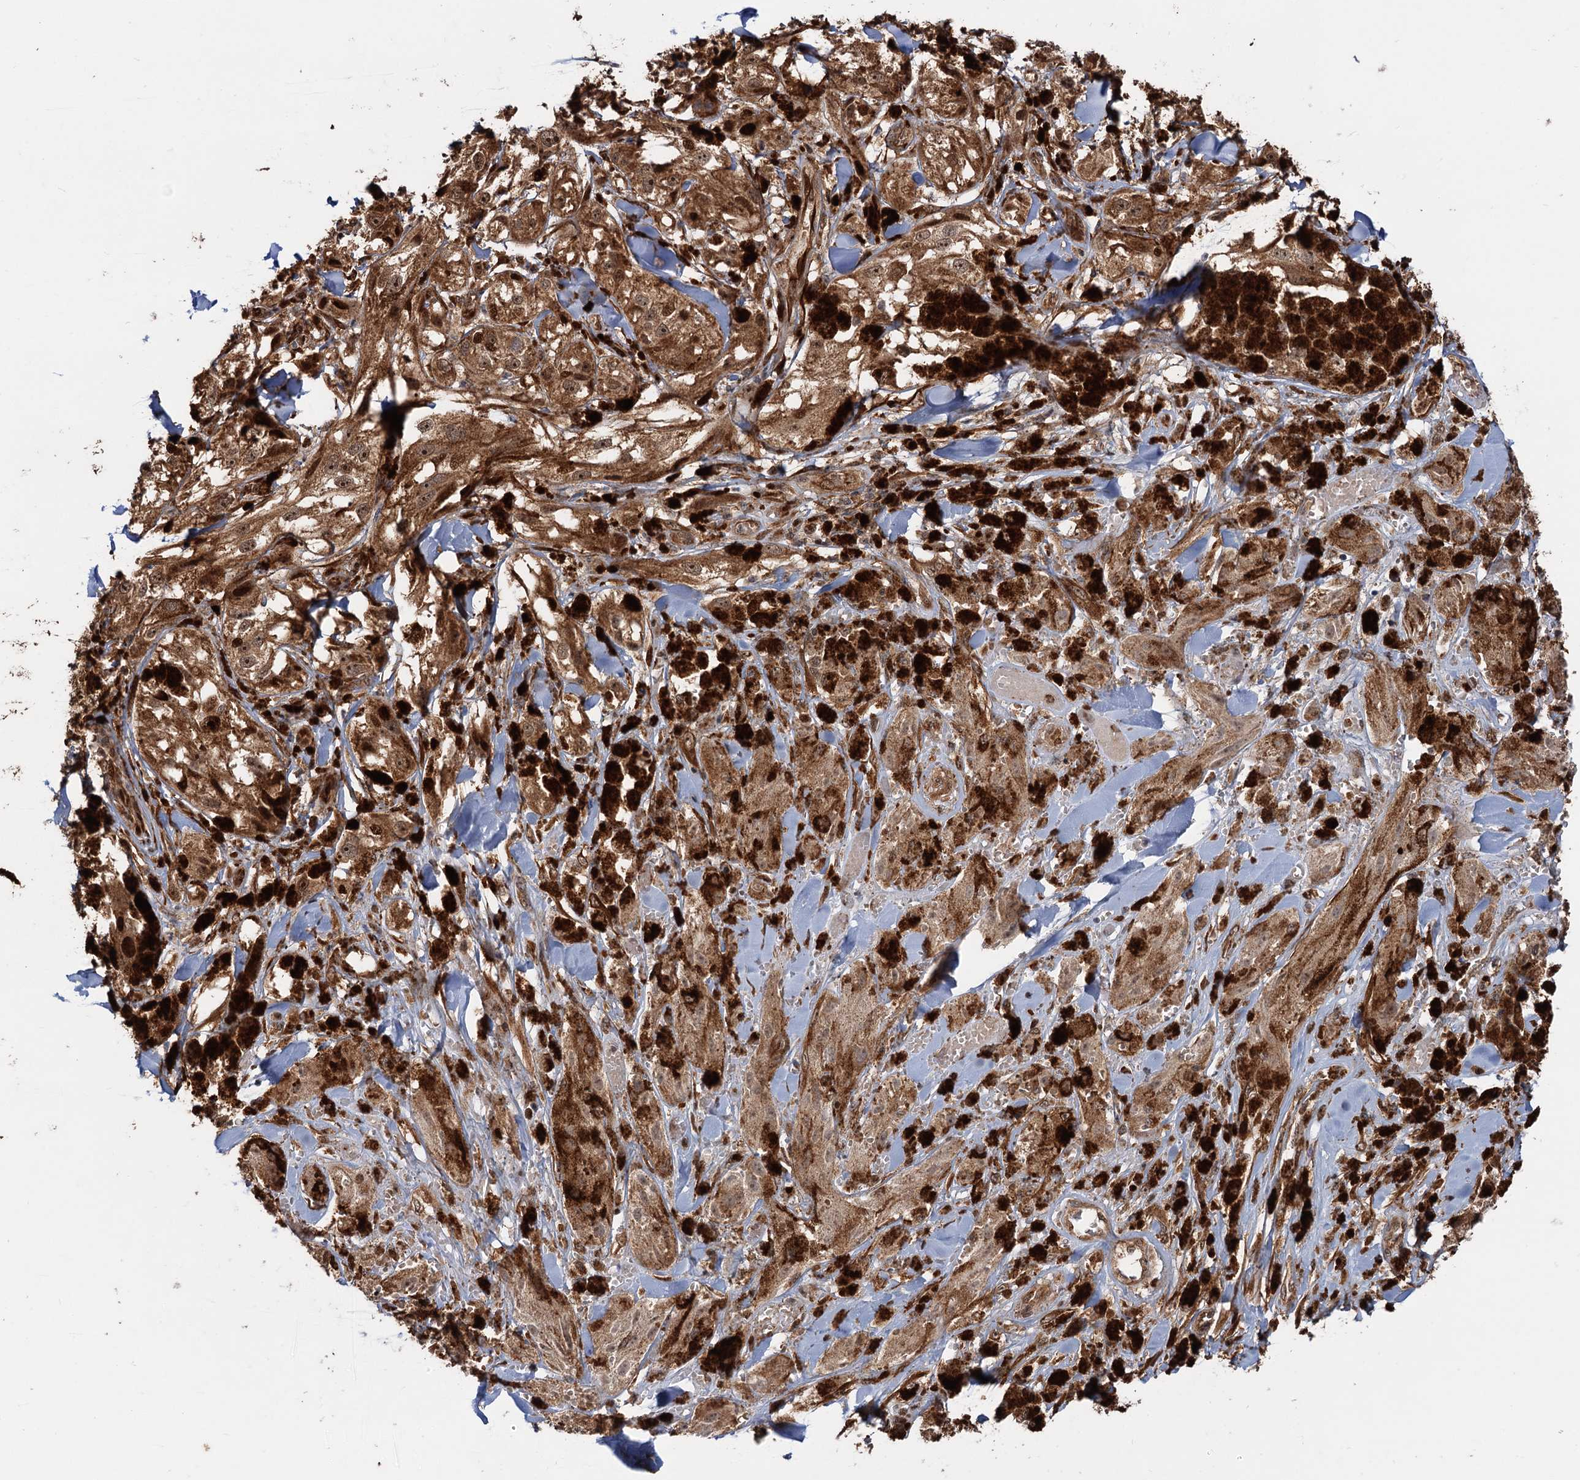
{"staining": {"intensity": "moderate", "quantity": ">75%", "location": "cytoplasmic/membranous,nuclear"}, "tissue": "melanoma", "cell_type": "Tumor cells", "image_type": "cancer", "snomed": [{"axis": "morphology", "description": "Malignant melanoma, NOS"}, {"axis": "topography", "description": "Skin"}], "caption": "Immunohistochemistry (IHC) micrograph of neoplastic tissue: malignant melanoma stained using IHC demonstrates medium levels of moderate protein expression localized specifically in the cytoplasmic/membranous and nuclear of tumor cells, appearing as a cytoplasmic/membranous and nuclear brown color.", "gene": "SNRNP25", "patient": {"sex": "male", "age": 88}}